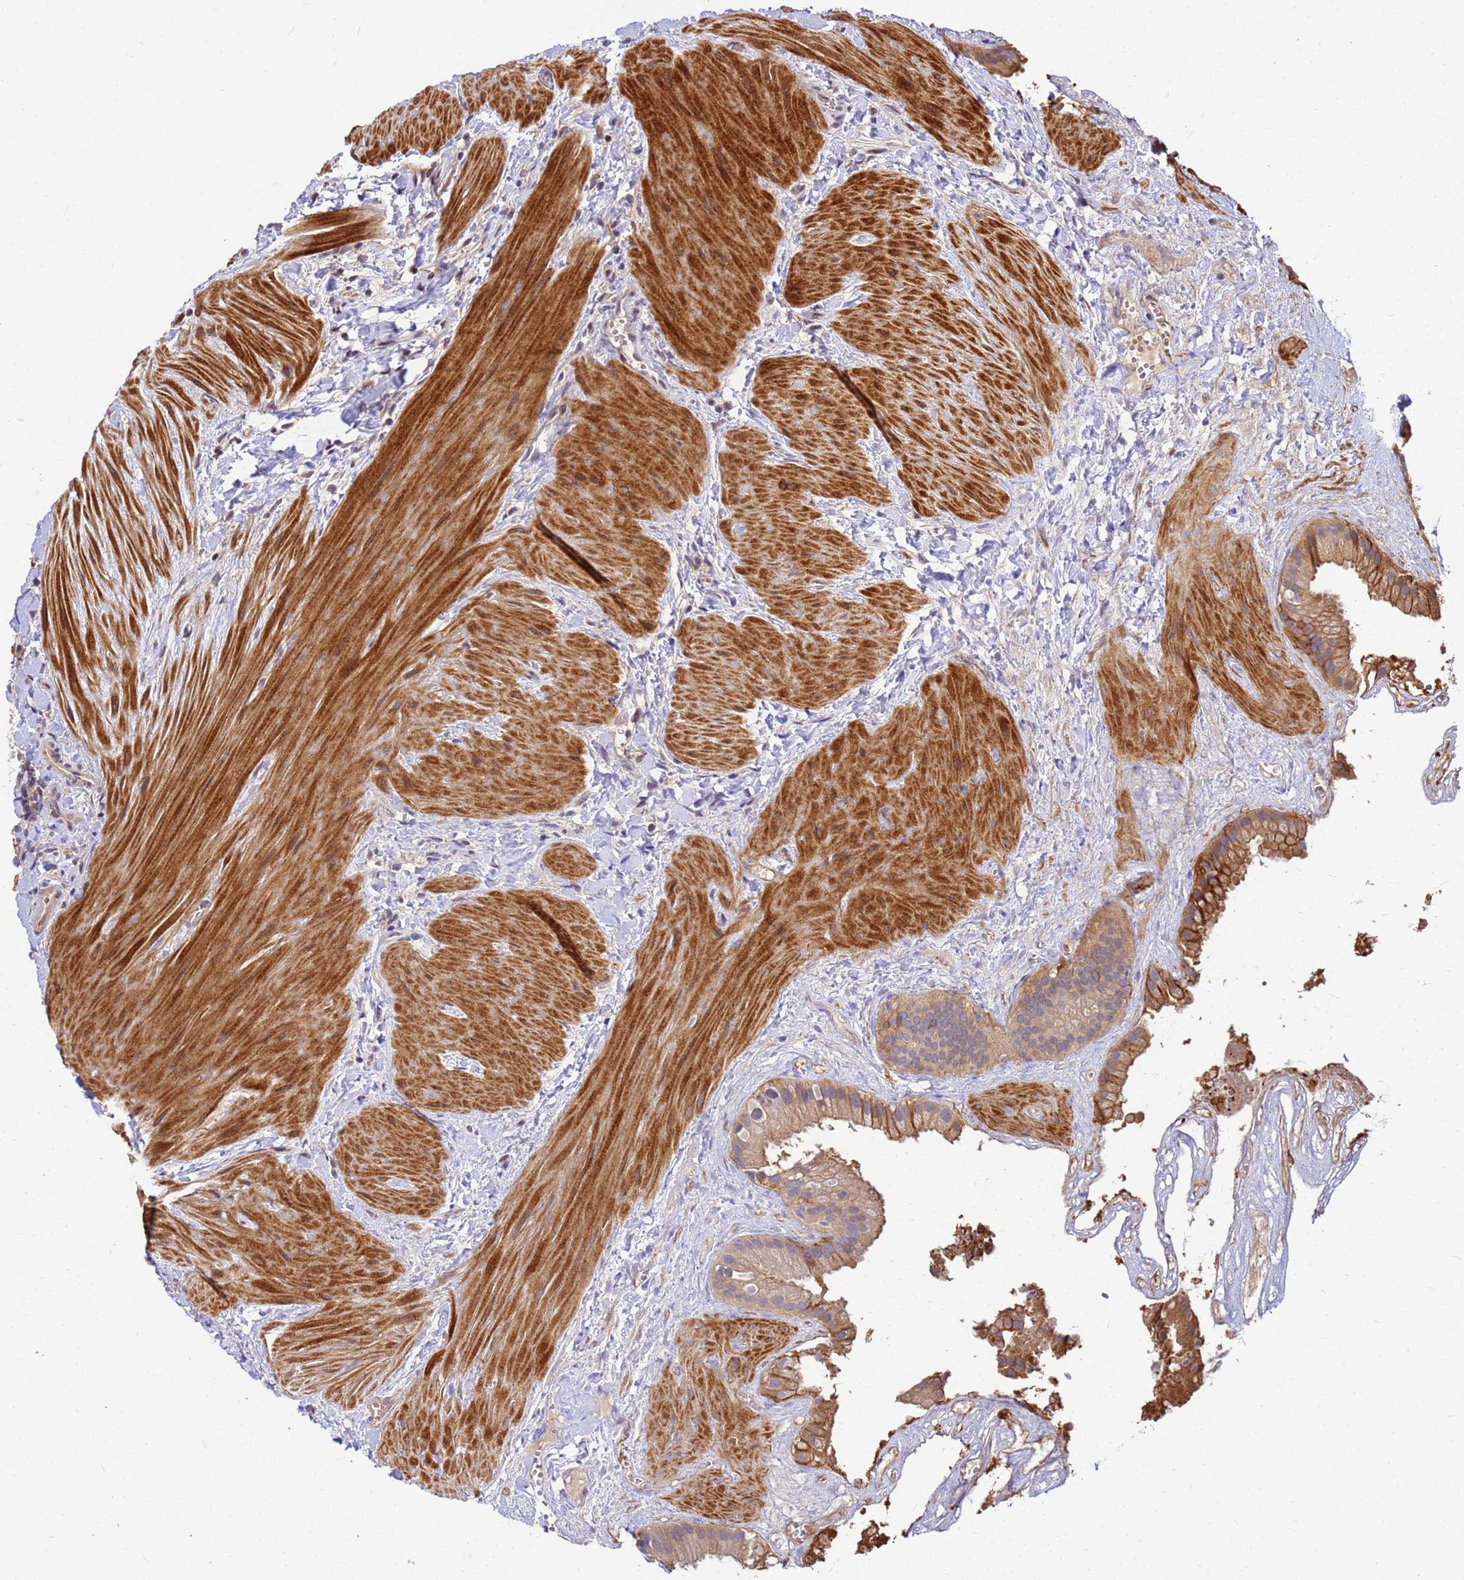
{"staining": {"intensity": "moderate", "quantity": ">75%", "location": "cytoplasmic/membranous"}, "tissue": "gallbladder", "cell_type": "Glandular cells", "image_type": "normal", "snomed": [{"axis": "morphology", "description": "Normal tissue, NOS"}, {"axis": "topography", "description": "Gallbladder"}], "caption": "Immunohistochemistry (IHC) (DAB) staining of benign gallbladder demonstrates moderate cytoplasmic/membranous protein positivity in about >75% of glandular cells.", "gene": "DUS4L", "patient": {"sex": "male", "age": 55}}